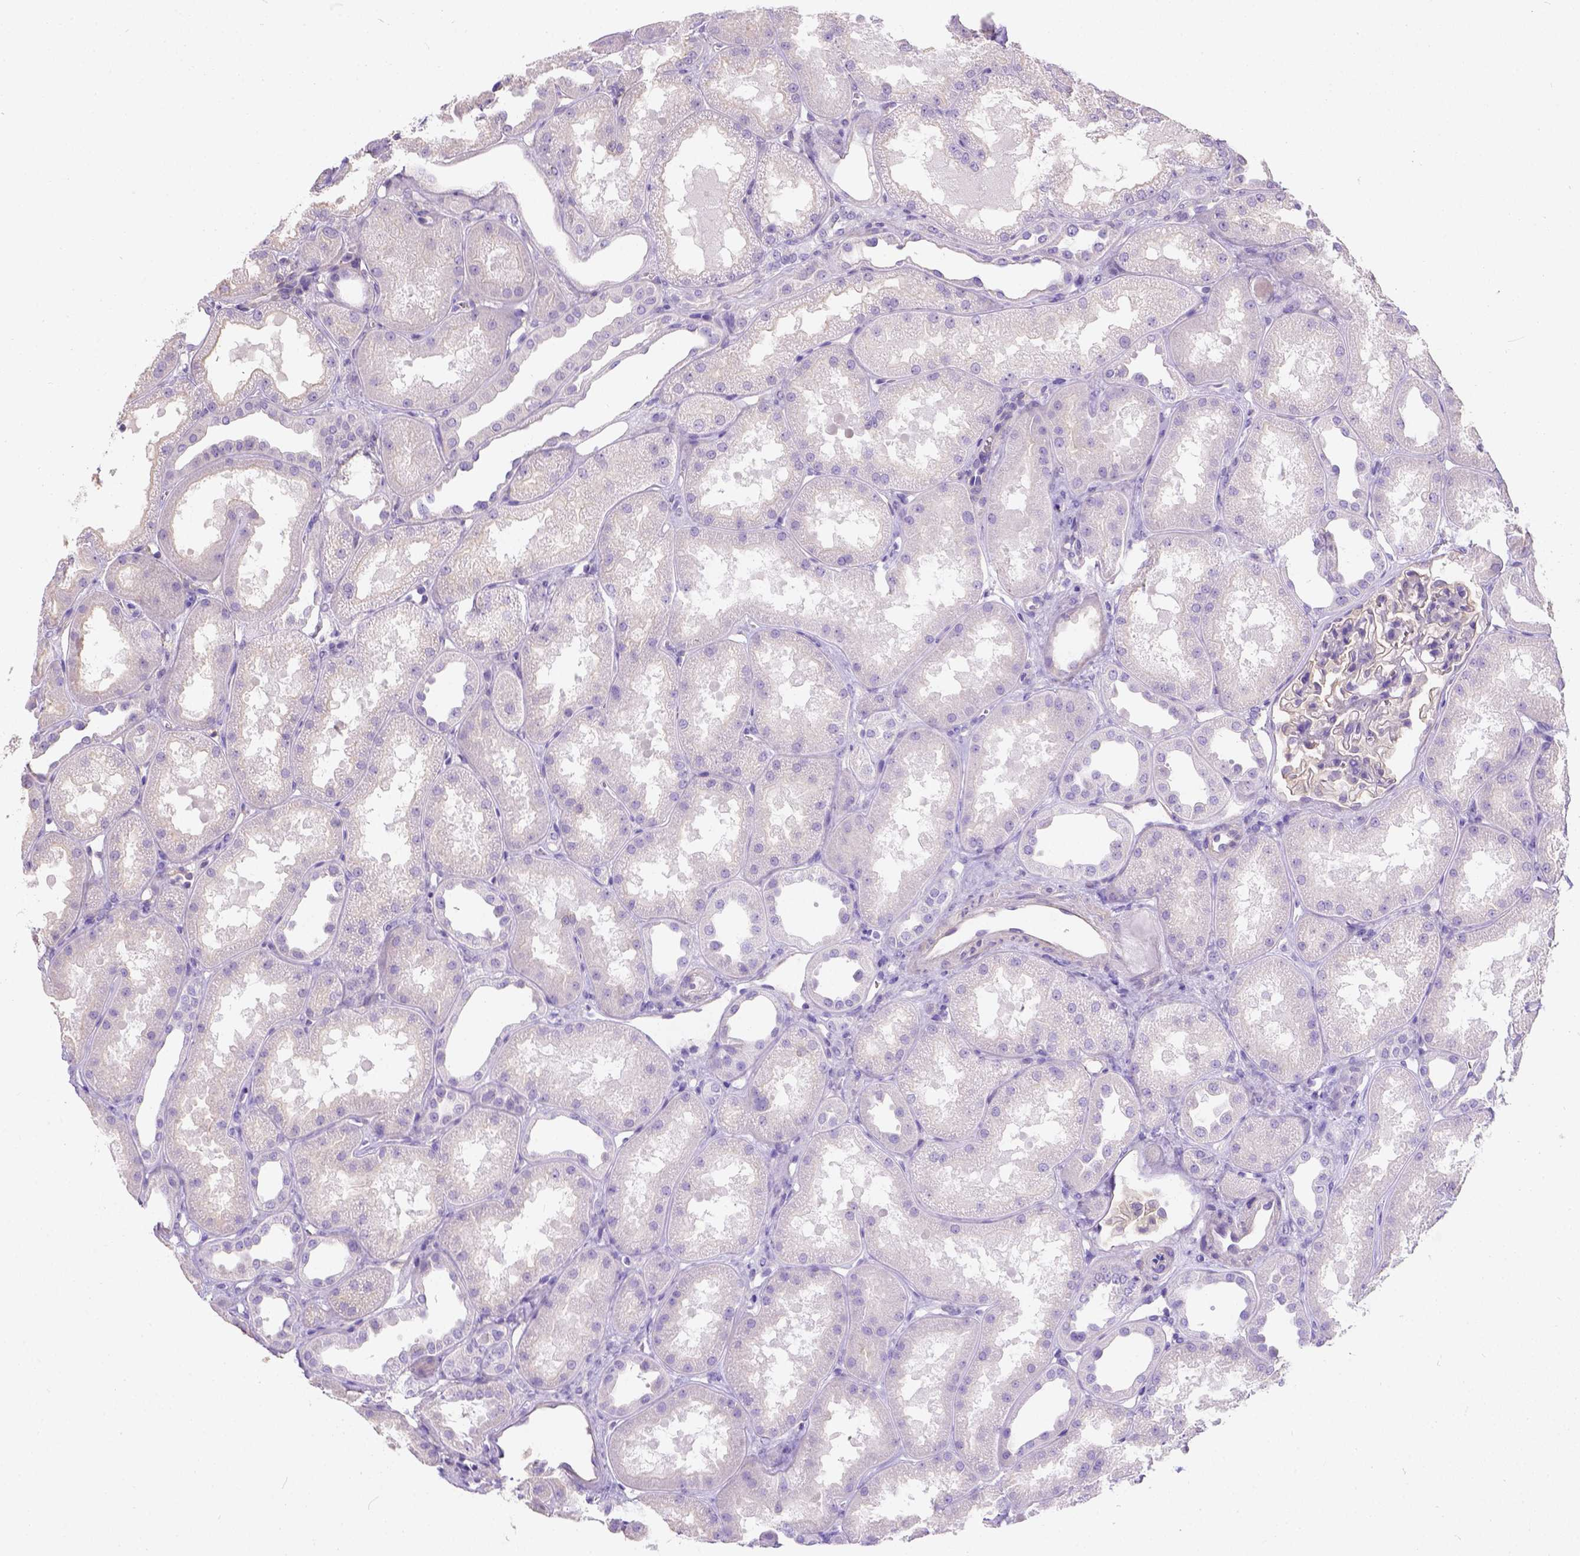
{"staining": {"intensity": "negative", "quantity": "none", "location": "none"}, "tissue": "kidney", "cell_type": "Cells in glomeruli", "image_type": "normal", "snomed": [{"axis": "morphology", "description": "Normal tissue, NOS"}, {"axis": "topography", "description": "Kidney"}], "caption": "Kidney was stained to show a protein in brown. There is no significant staining in cells in glomeruli.", "gene": "PHF7", "patient": {"sex": "male", "age": 61}}